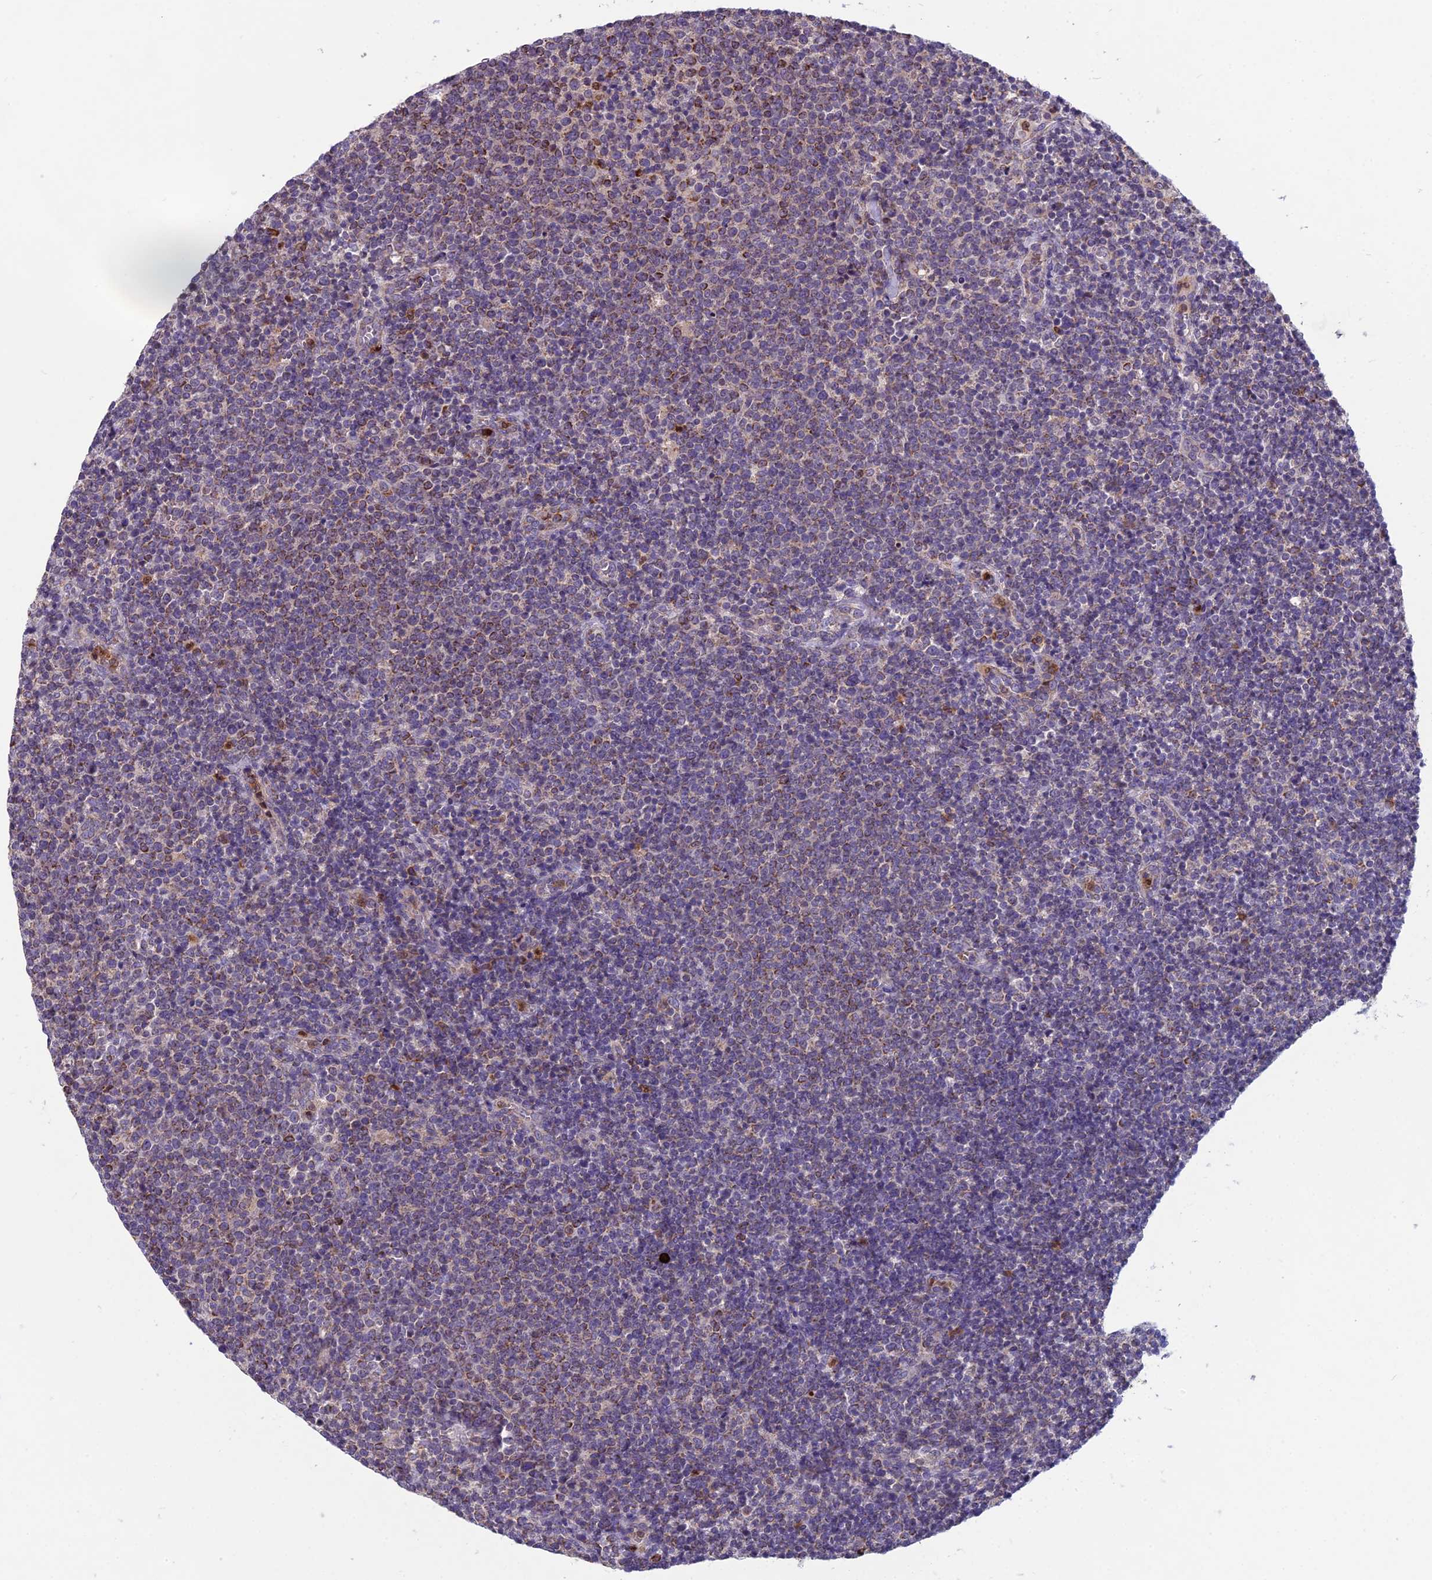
{"staining": {"intensity": "moderate", "quantity": "<25%", "location": "cytoplasmic/membranous"}, "tissue": "lymphoma", "cell_type": "Tumor cells", "image_type": "cancer", "snomed": [{"axis": "morphology", "description": "Malignant lymphoma, non-Hodgkin's type, High grade"}, {"axis": "topography", "description": "Lymph node"}], "caption": "Moderate cytoplasmic/membranous expression is present in approximately <25% of tumor cells in lymphoma.", "gene": "ENSG00000188897", "patient": {"sex": "male", "age": 61}}